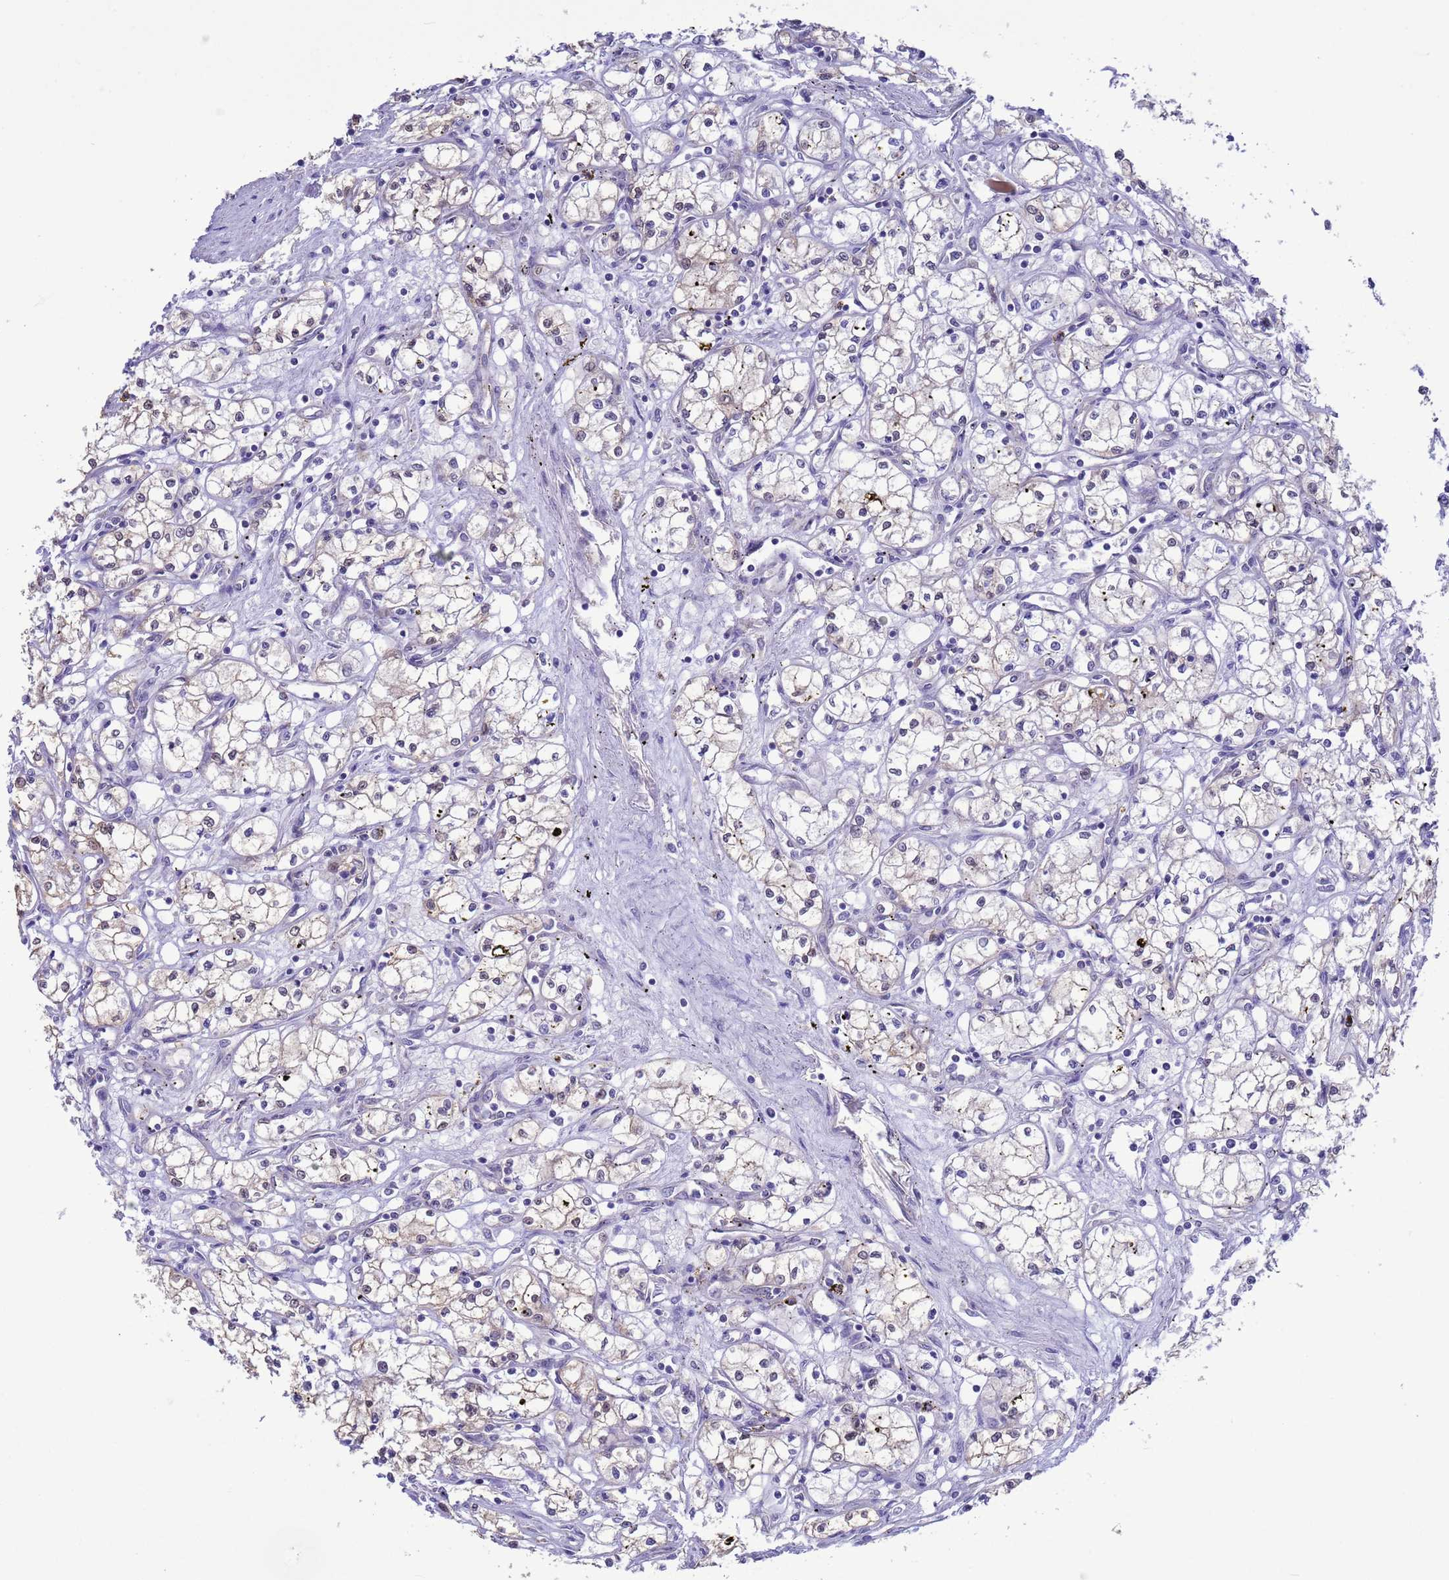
{"staining": {"intensity": "negative", "quantity": "none", "location": "none"}, "tissue": "renal cancer", "cell_type": "Tumor cells", "image_type": "cancer", "snomed": [{"axis": "morphology", "description": "Adenocarcinoma, NOS"}, {"axis": "topography", "description": "Kidney"}], "caption": "This is a photomicrograph of IHC staining of renal cancer, which shows no expression in tumor cells.", "gene": "ZNF461", "patient": {"sex": "male", "age": 59}}